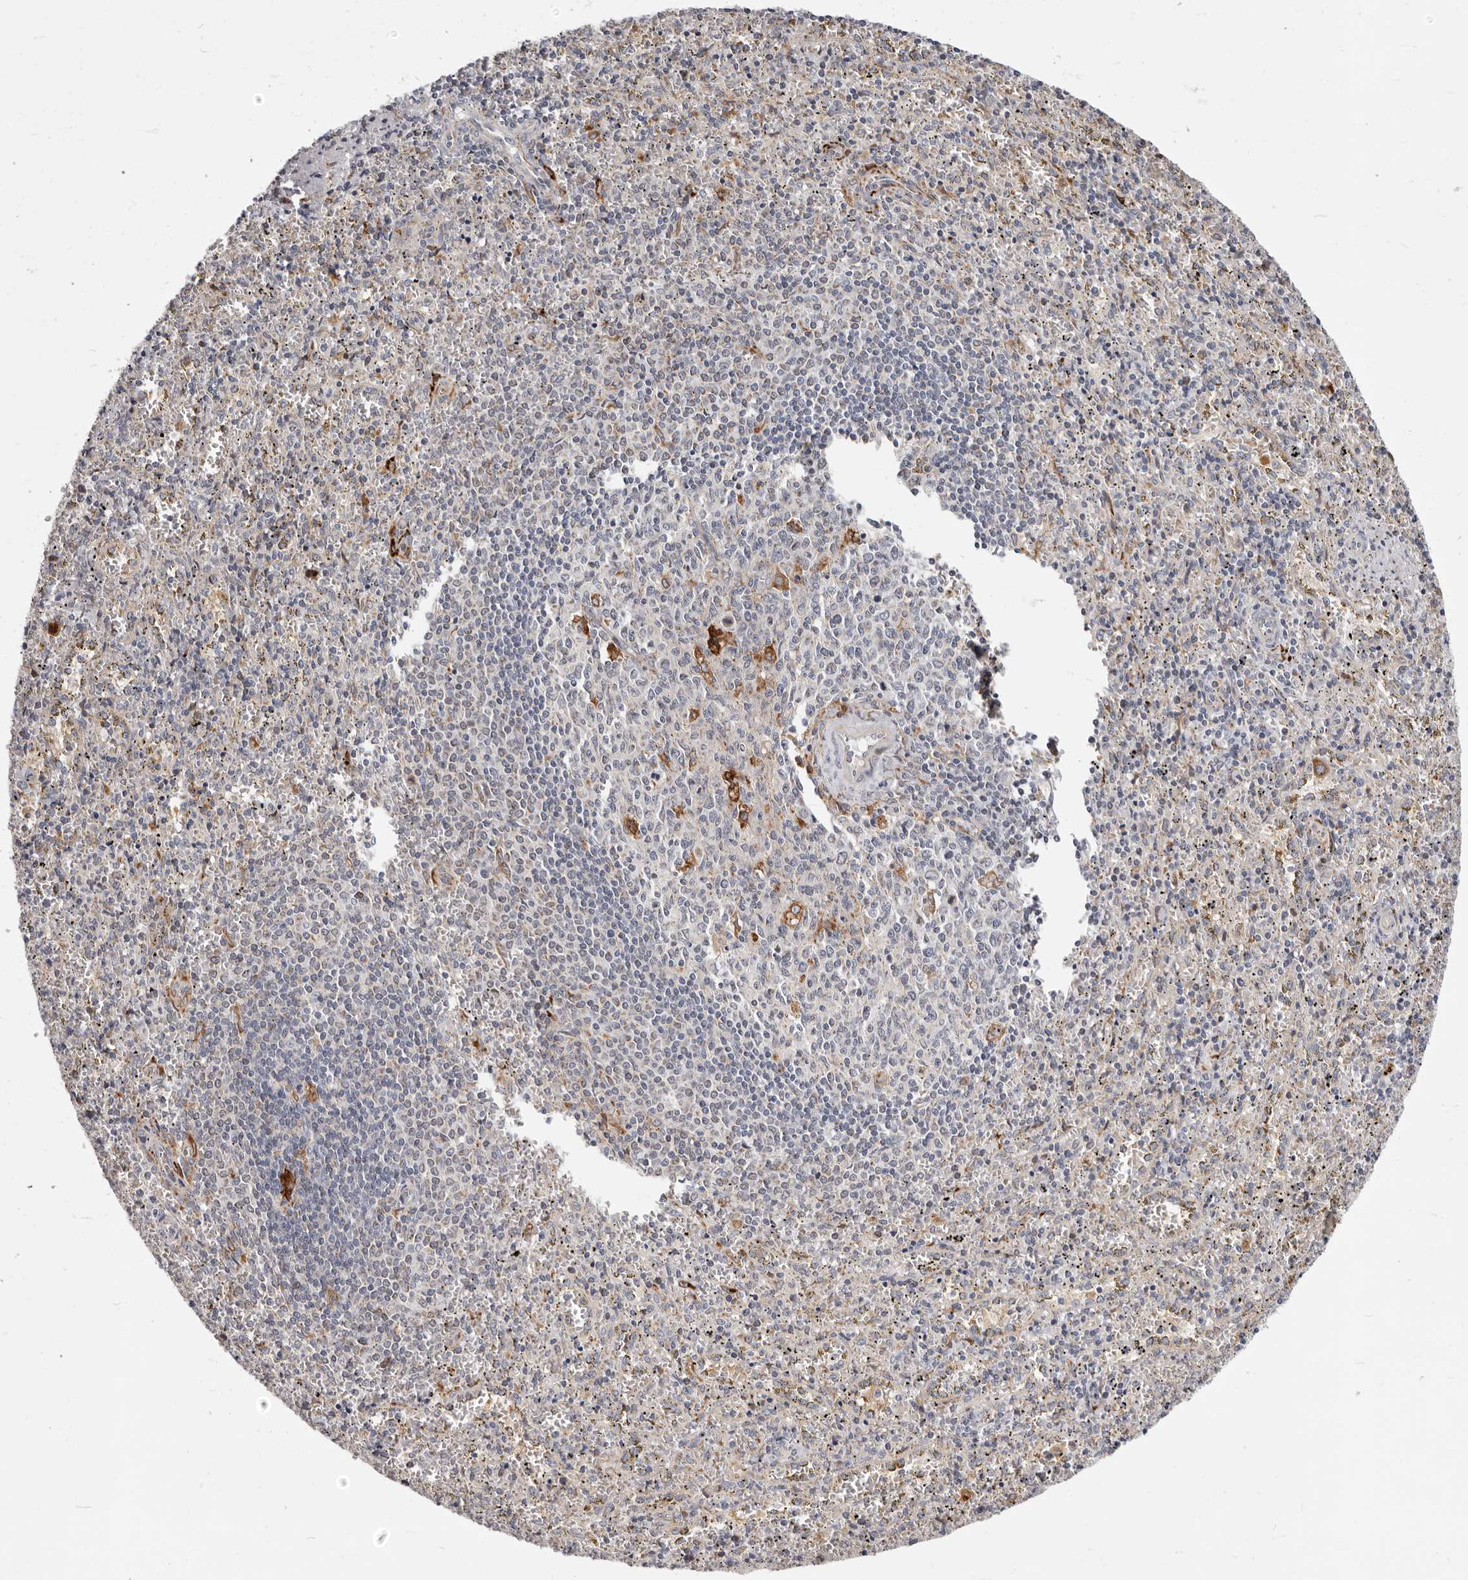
{"staining": {"intensity": "weak", "quantity": "<25%", "location": "cytoplasmic/membranous"}, "tissue": "spleen", "cell_type": "Cells in red pulp", "image_type": "normal", "snomed": [{"axis": "morphology", "description": "Normal tissue, NOS"}, {"axis": "topography", "description": "Spleen"}], "caption": "The image exhibits no significant expression in cells in red pulp of spleen. Brightfield microscopy of immunohistochemistry stained with DAB (3,3'-diaminobenzidine) (brown) and hematoxylin (blue), captured at high magnification.", "gene": "TOR3A", "patient": {"sex": "male", "age": 11}}